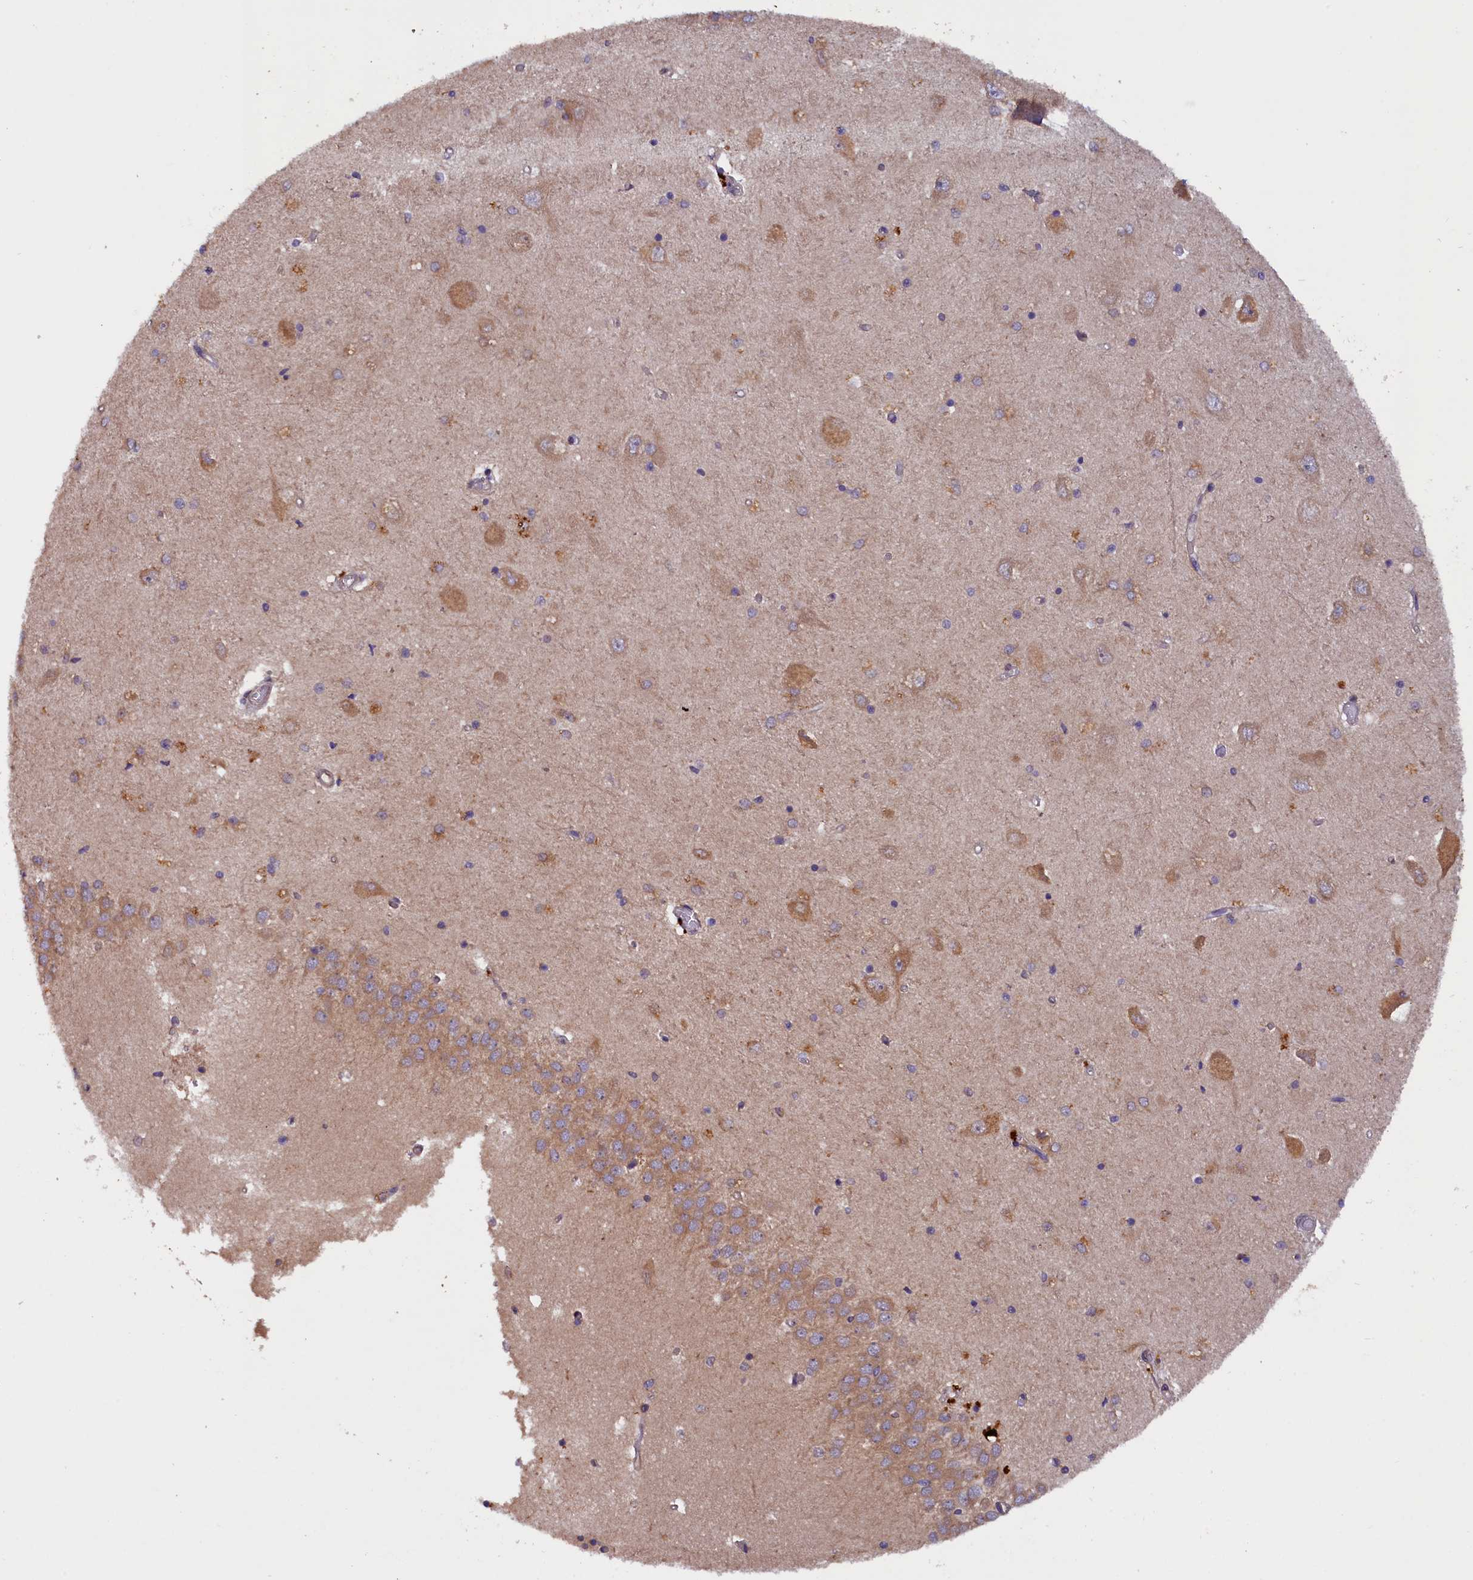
{"staining": {"intensity": "weak", "quantity": "<25%", "location": "cytoplasmic/membranous"}, "tissue": "hippocampus", "cell_type": "Glial cells", "image_type": "normal", "snomed": [{"axis": "morphology", "description": "Normal tissue, NOS"}, {"axis": "topography", "description": "Hippocampus"}], "caption": "Immunohistochemical staining of benign human hippocampus demonstrates no significant expression in glial cells.", "gene": "CCDC9B", "patient": {"sex": "male", "age": 45}}